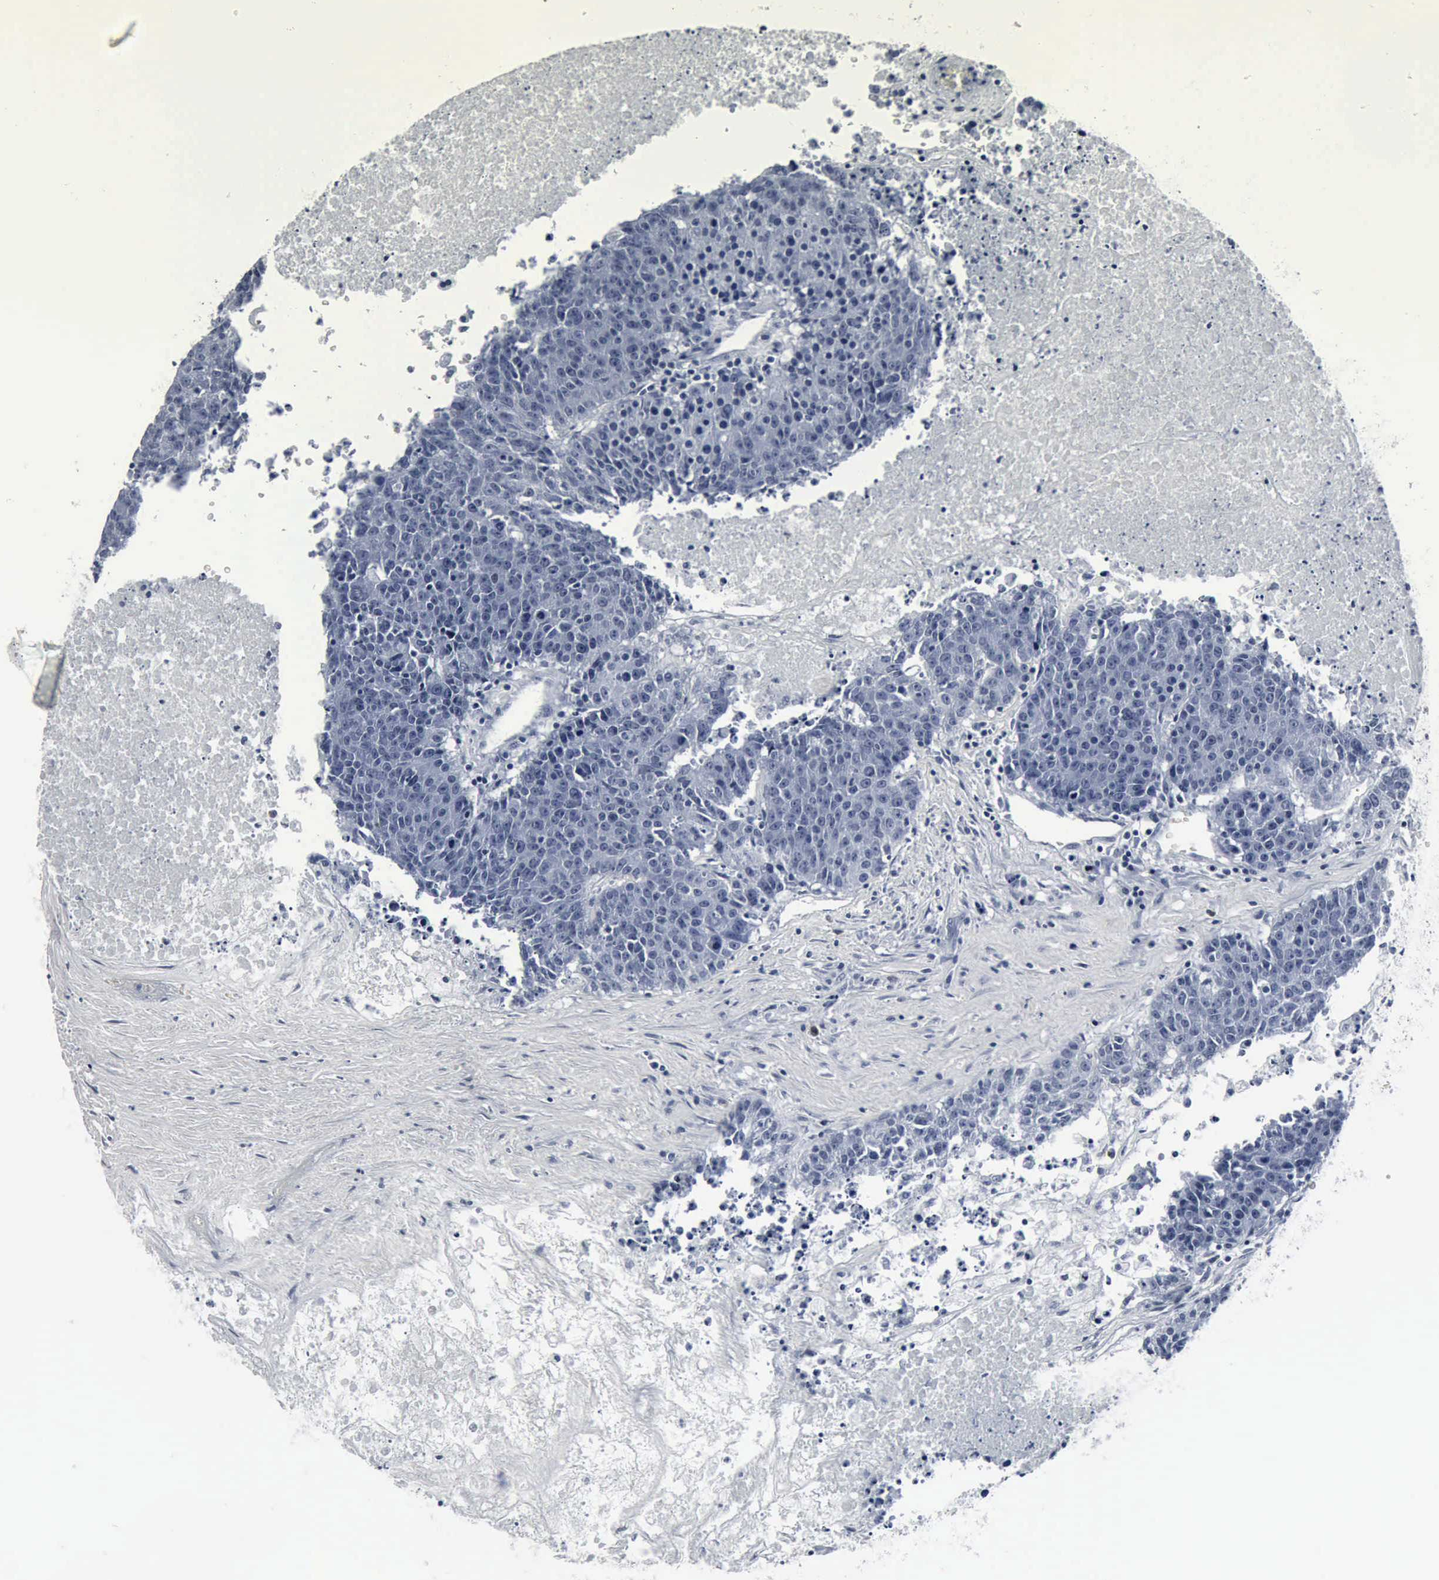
{"staining": {"intensity": "negative", "quantity": "none", "location": "none"}, "tissue": "colorectal cancer", "cell_type": "Tumor cells", "image_type": "cancer", "snomed": [{"axis": "morphology", "description": "Adenocarcinoma, NOS"}, {"axis": "topography", "description": "Colon"}], "caption": "High power microscopy histopathology image of an IHC micrograph of colorectal cancer (adenocarcinoma), revealing no significant expression in tumor cells.", "gene": "SNAP25", "patient": {"sex": "female", "age": 53}}